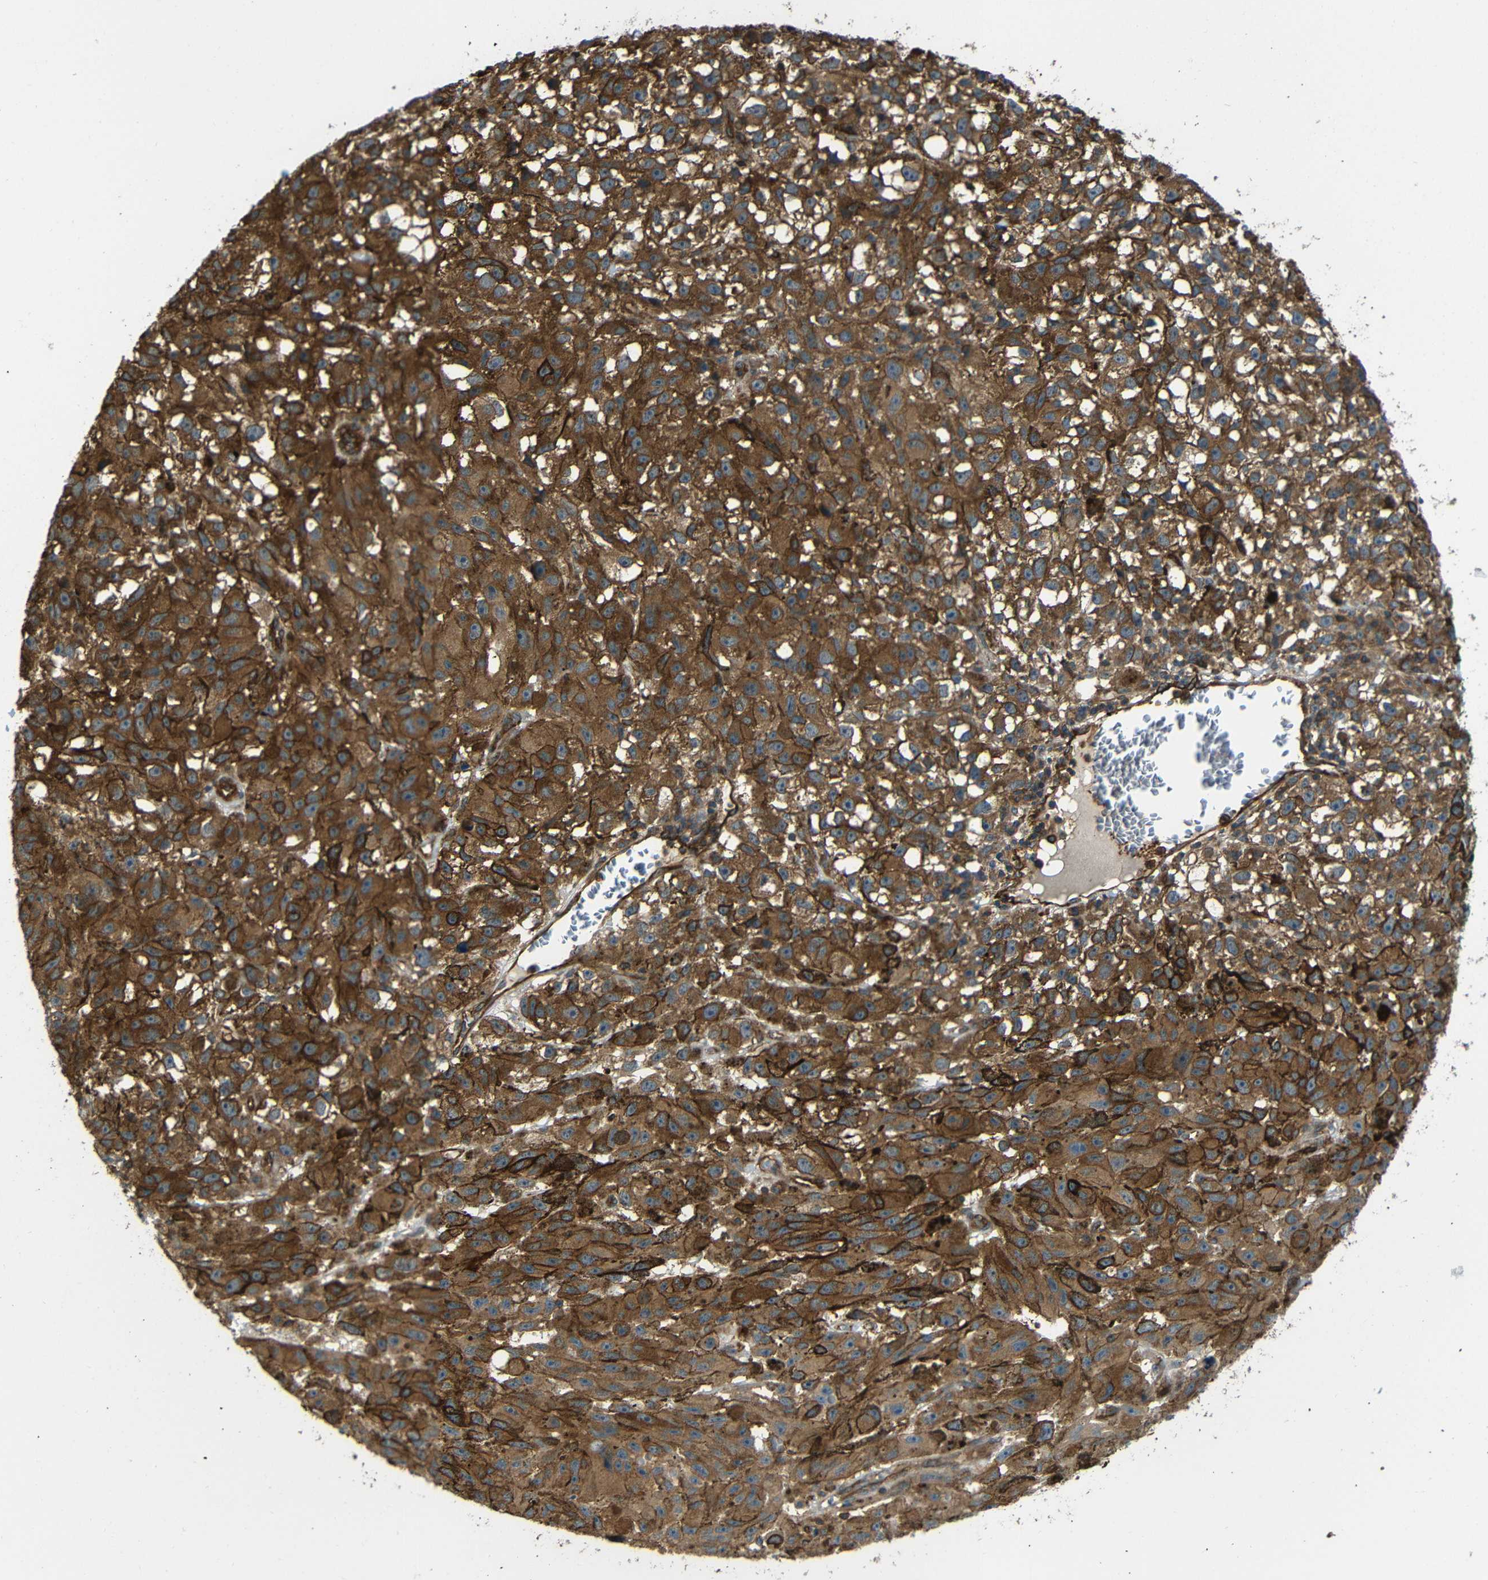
{"staining": {"intensity": "moderate", "quantity": ">75%", "location": "cytoplasmic/membranous"}, "tissue": "melanoma", "cell_type": "Tumor cells", "image_type": "cancer", "snomed": [{"axis": "morphology", "description": "Malignant melanoma, NOS"}, {"axis": "topography", "description": "Skin"}], "caption": "Protein analysis of malignant melanoma tissue reveals moderate cytoplasmic/membranous positivity in approximately >75% of tumor cells. The staining was performed using DAB (3,3'-diaminobenzidine), with brown indicating positive protein expression. Nuclei are stained blue with hematoxylin.", "gene": "PTCH1", "patient": {"sex": "female", "age": 104}}